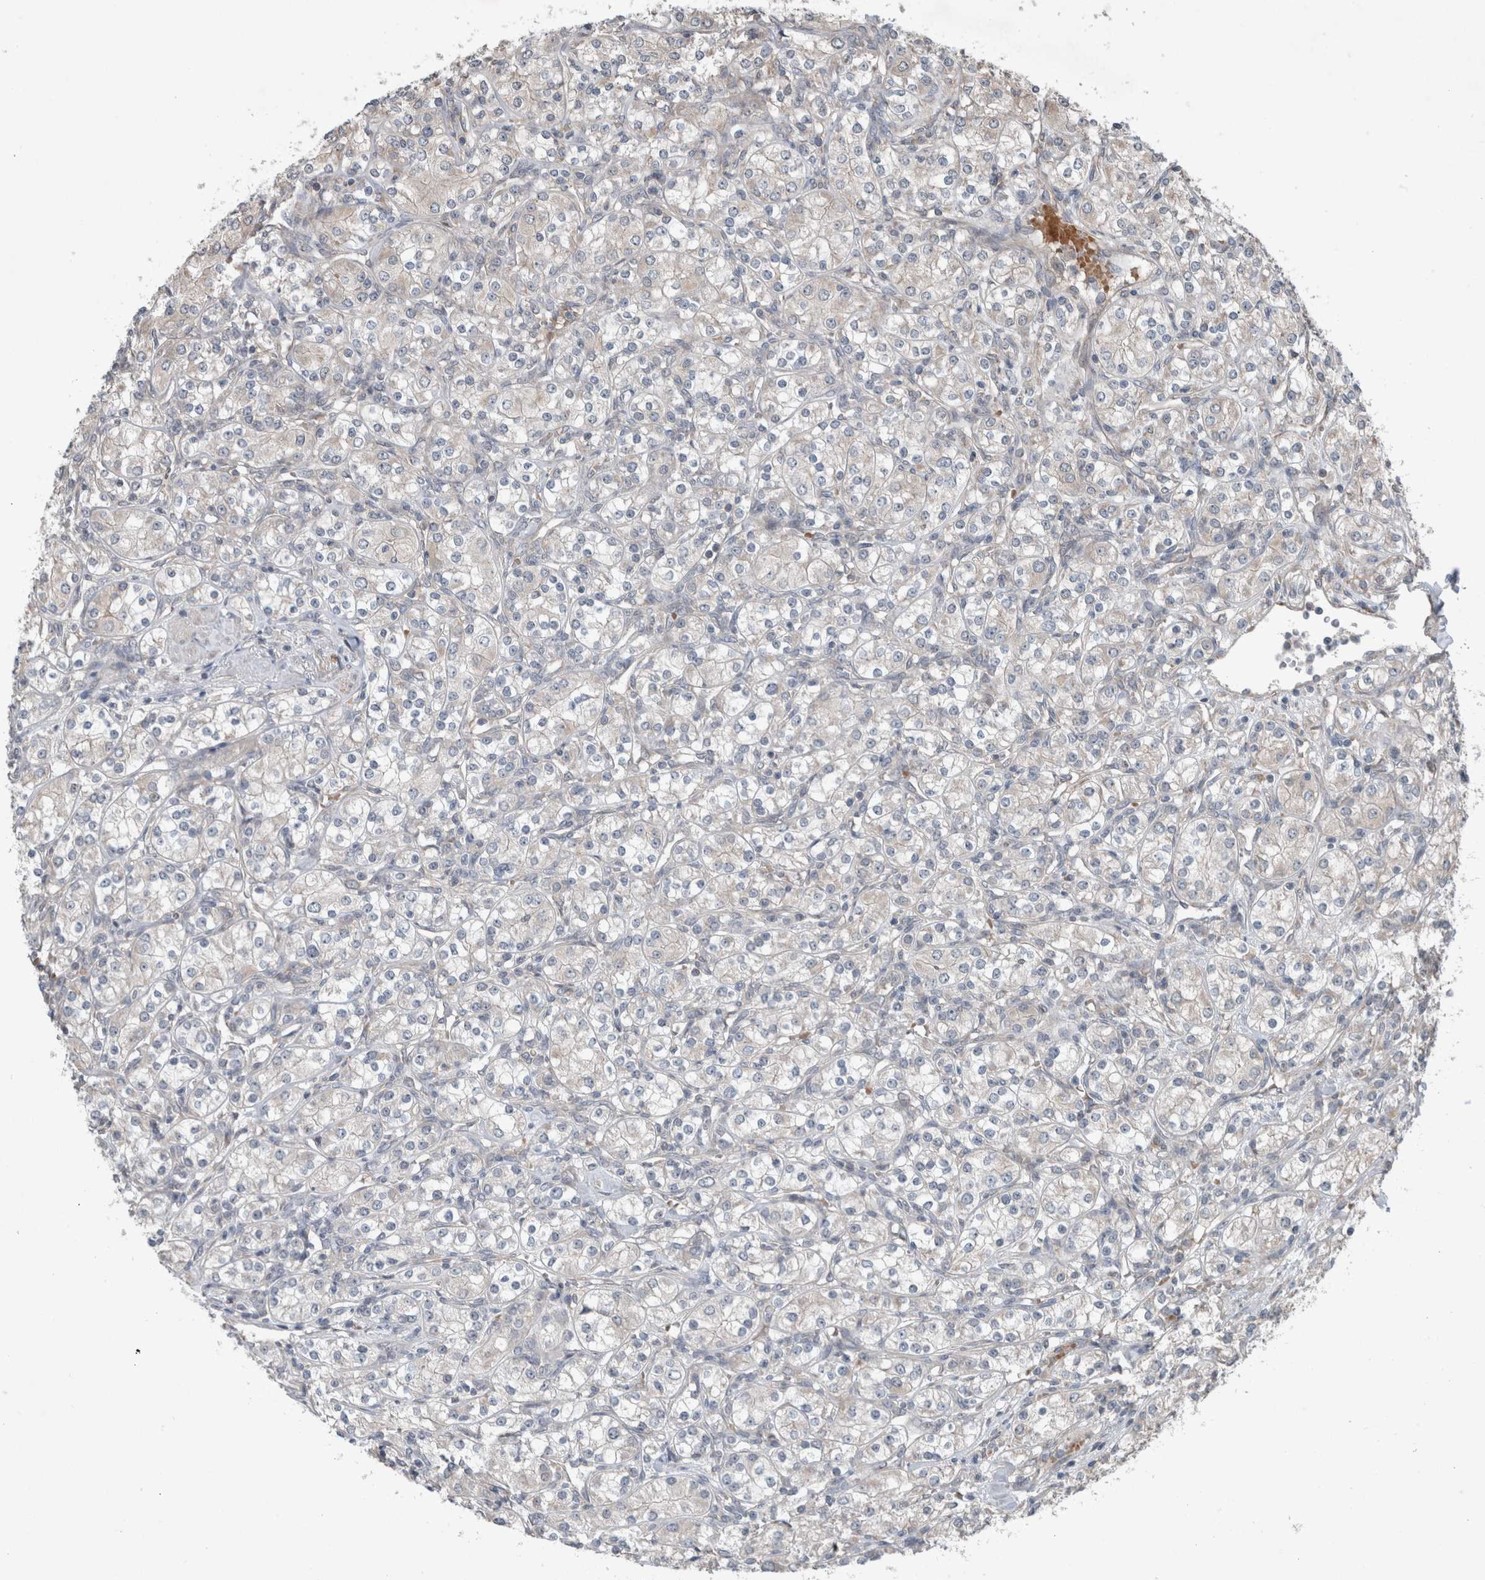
{"staining": {"intensity": "negative", "quantity": "none", "location": "none"}, "tissue": "renal cancer", "cell_type": "Tumor cells", "image_type": "cancer", "snomed": [{"axis": "morphology", "description": "Adenocarcinoma, NOS"}, {"axis": "topography", "description": "Kidney"}], "caption": "Tumor cells show no significant staining in renal cancer.", "gene": "JADE2", "patient": {"sex": "male", "age": 77}}